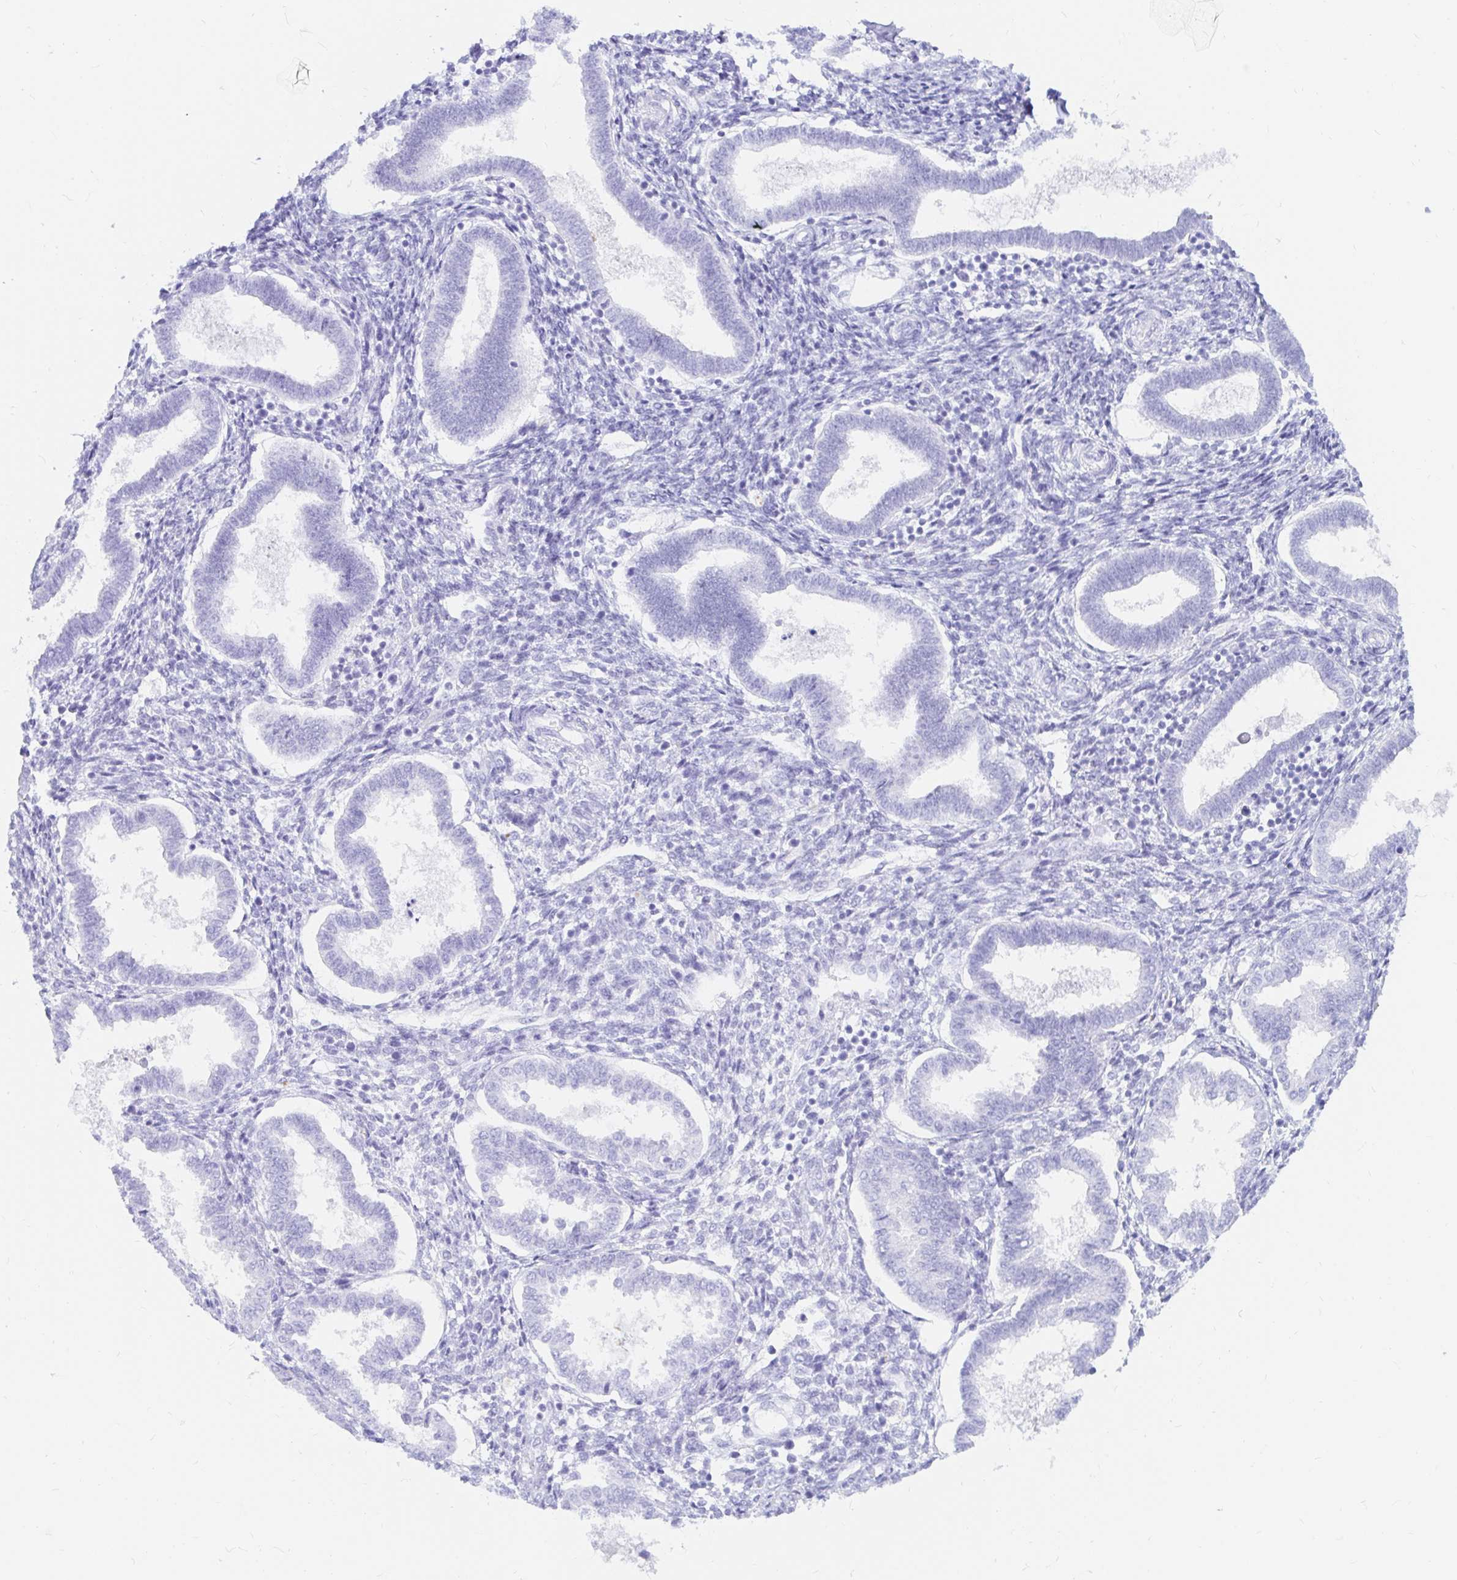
{"staining": {"intensity": "negative", "quantity": "none", "location": "none"}, "tissue": "endometrium", "cell_type": "Cells in endometrial stroma", "image_type": "normal", "snomed": [{"axis": "morphology", "description": "Normal tissue, NOS"}, {"axis": "topography", "description": "Endometrium"}], "caption": "DAB immunohistochemical staining of unremarkable human endometrium reveals no significant staining in cells in endometrial stroma.", "gene": "OR6T1", "patient": {"sex": "female", "age": 24}}